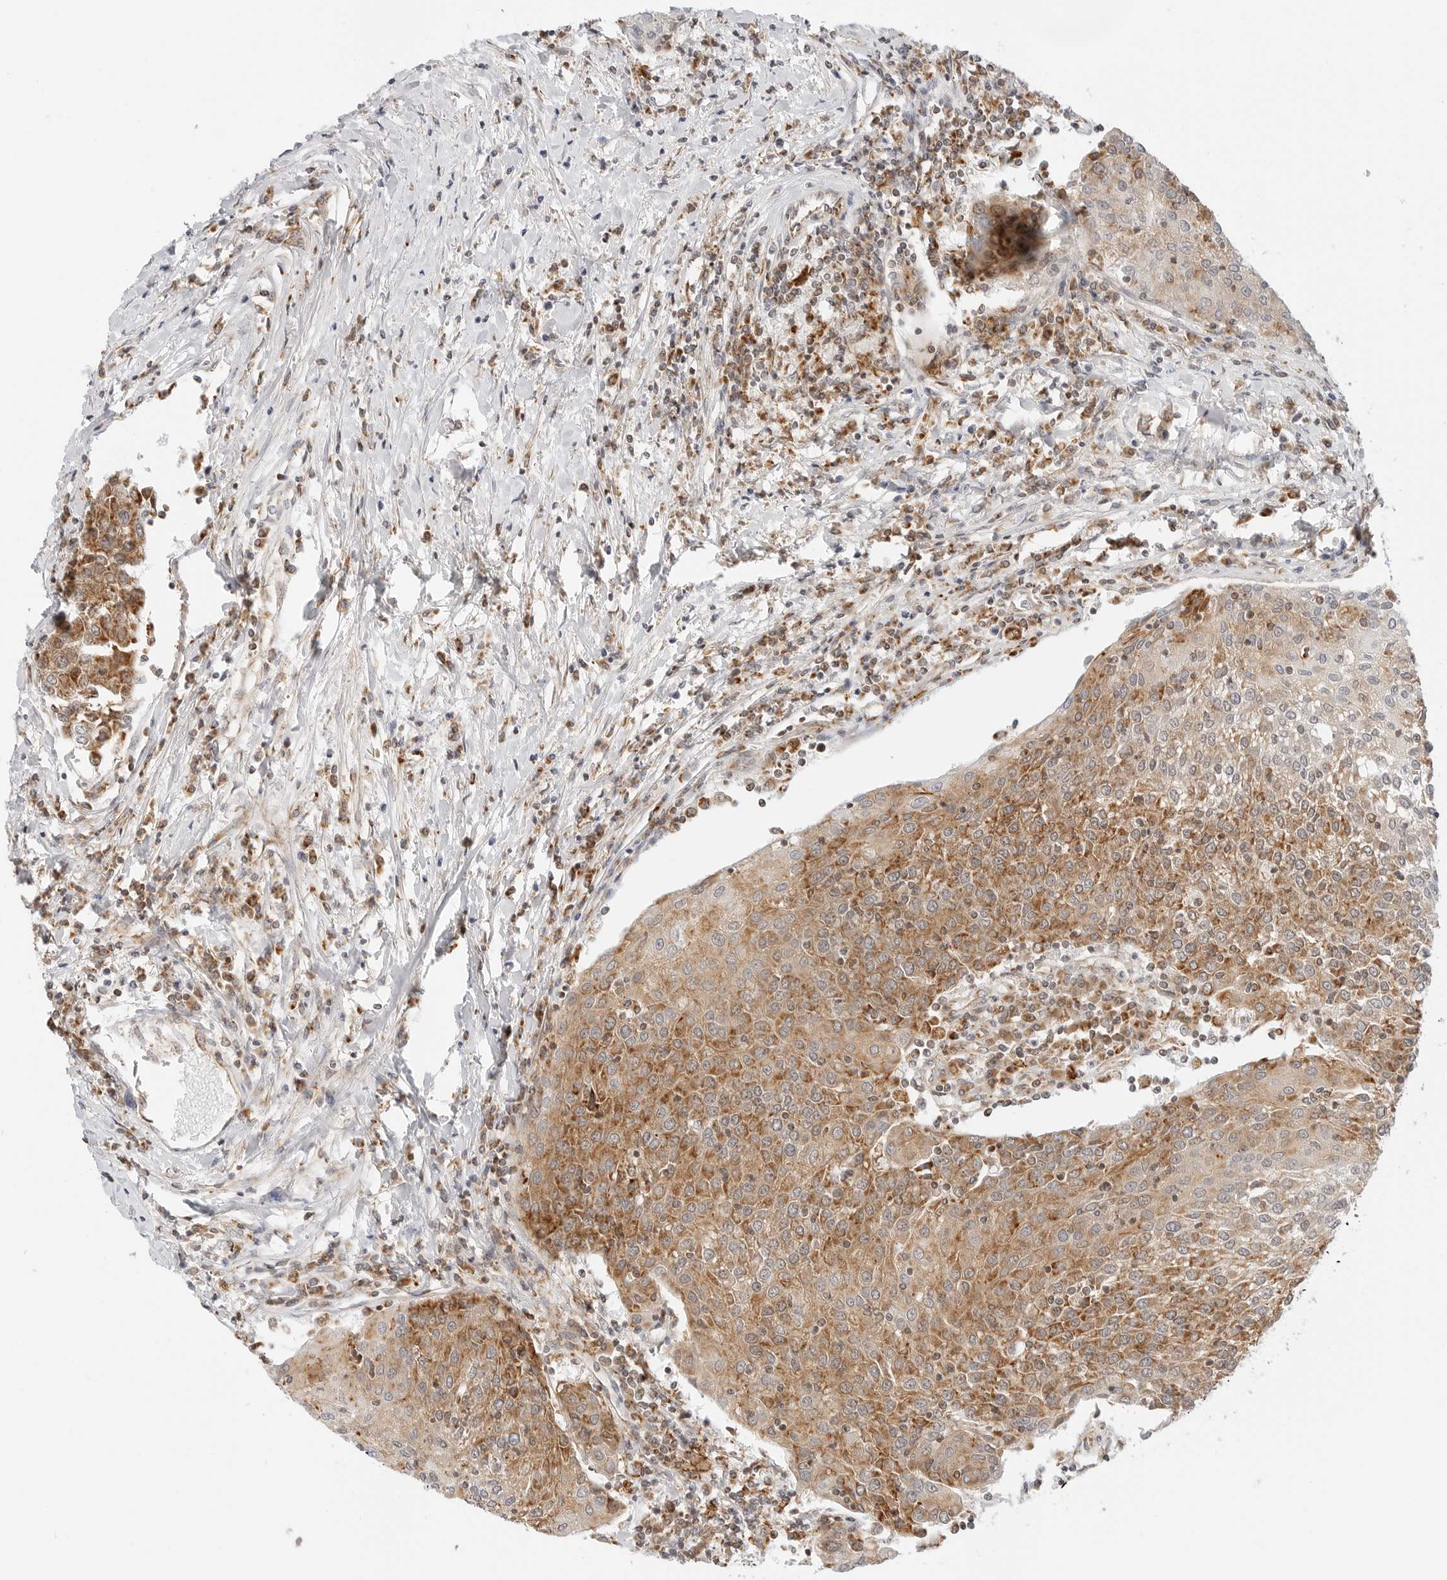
{"staining": {"intensity": "moderate", "quantity": ">75%", "location": "cytoplasmic/membranous"}, "tissue": "urothelial cancer", "cell_type": "Tumor cells", "image_type": "cancer", "snomed": [{"axis": "morphology", "description": "Urothelial carcinoma, High grade"}, {"axis": "topography", "description": "Urinary bladder"}], "caption": "Protein staining of urothelial cancer tissue shows moderate cytoplasmic/membranous staining in about >75% of tumor cells. Ihc stains the protein in brown and the nuclei are stained blue.", "gene": "DYRK4", "patient": {"sex": "female", "age": 85}}